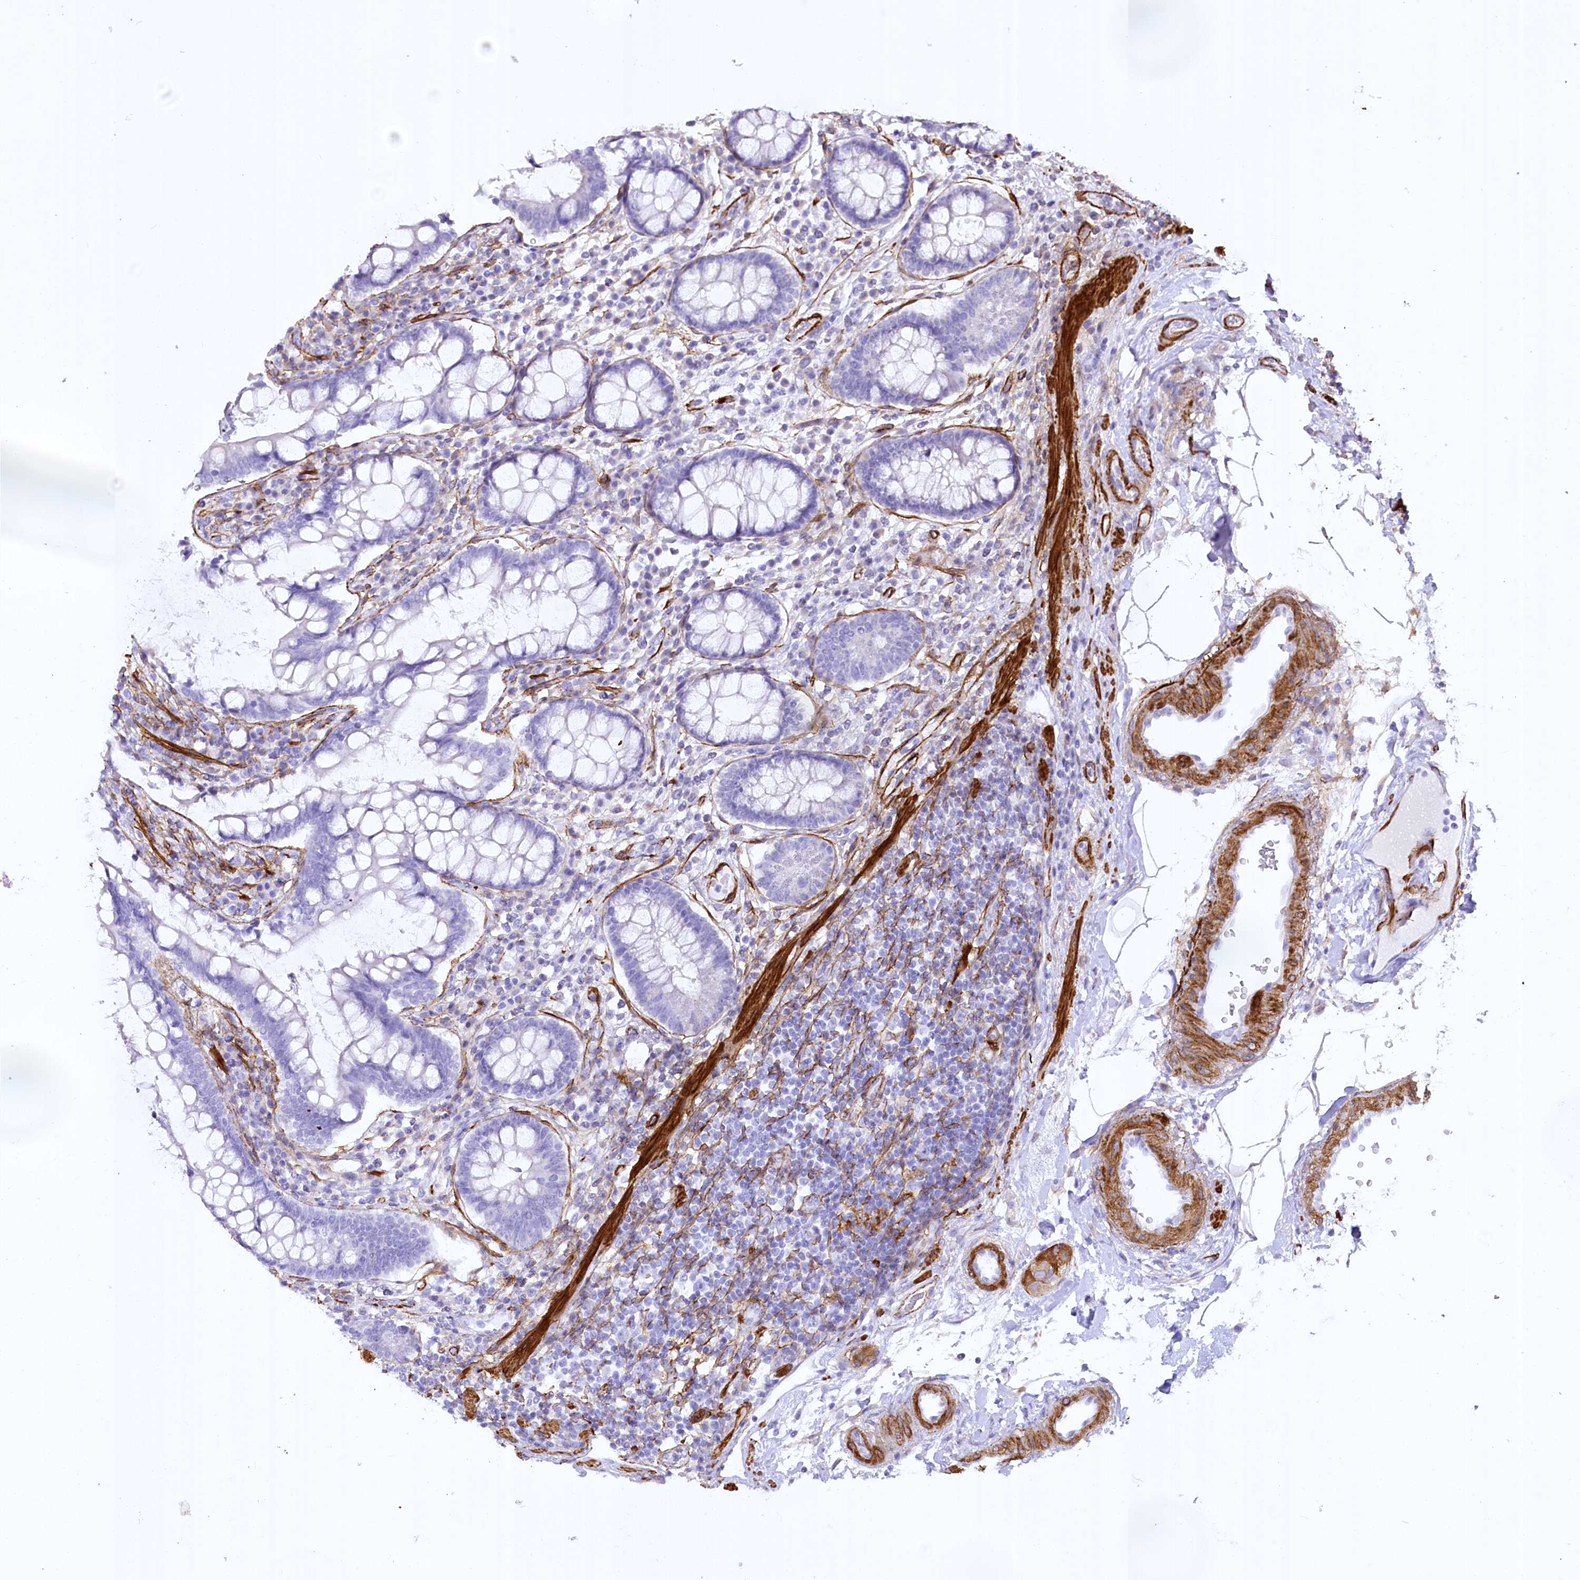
{"staining": {"intensity": "negative", "quantity": "none", "location": "none"}, "tissue": "colon", "cell_type": "Endothelial cells", "image_type": "normal", "snomed": [{"axis": "morphology", "description": "Normal tissue, NOS"}, {"axis": "topography", "description": "Colon"}], "caption": "A histopathology image of colon stained for a protein exhibits no brown staining in endothelial cells. (DAB immunohistochemistry (IHC) visualized using brightfield microscopy, high magnification).", "gene": "SYNPO2", "patient": {"sex": "female", "age": 79}}